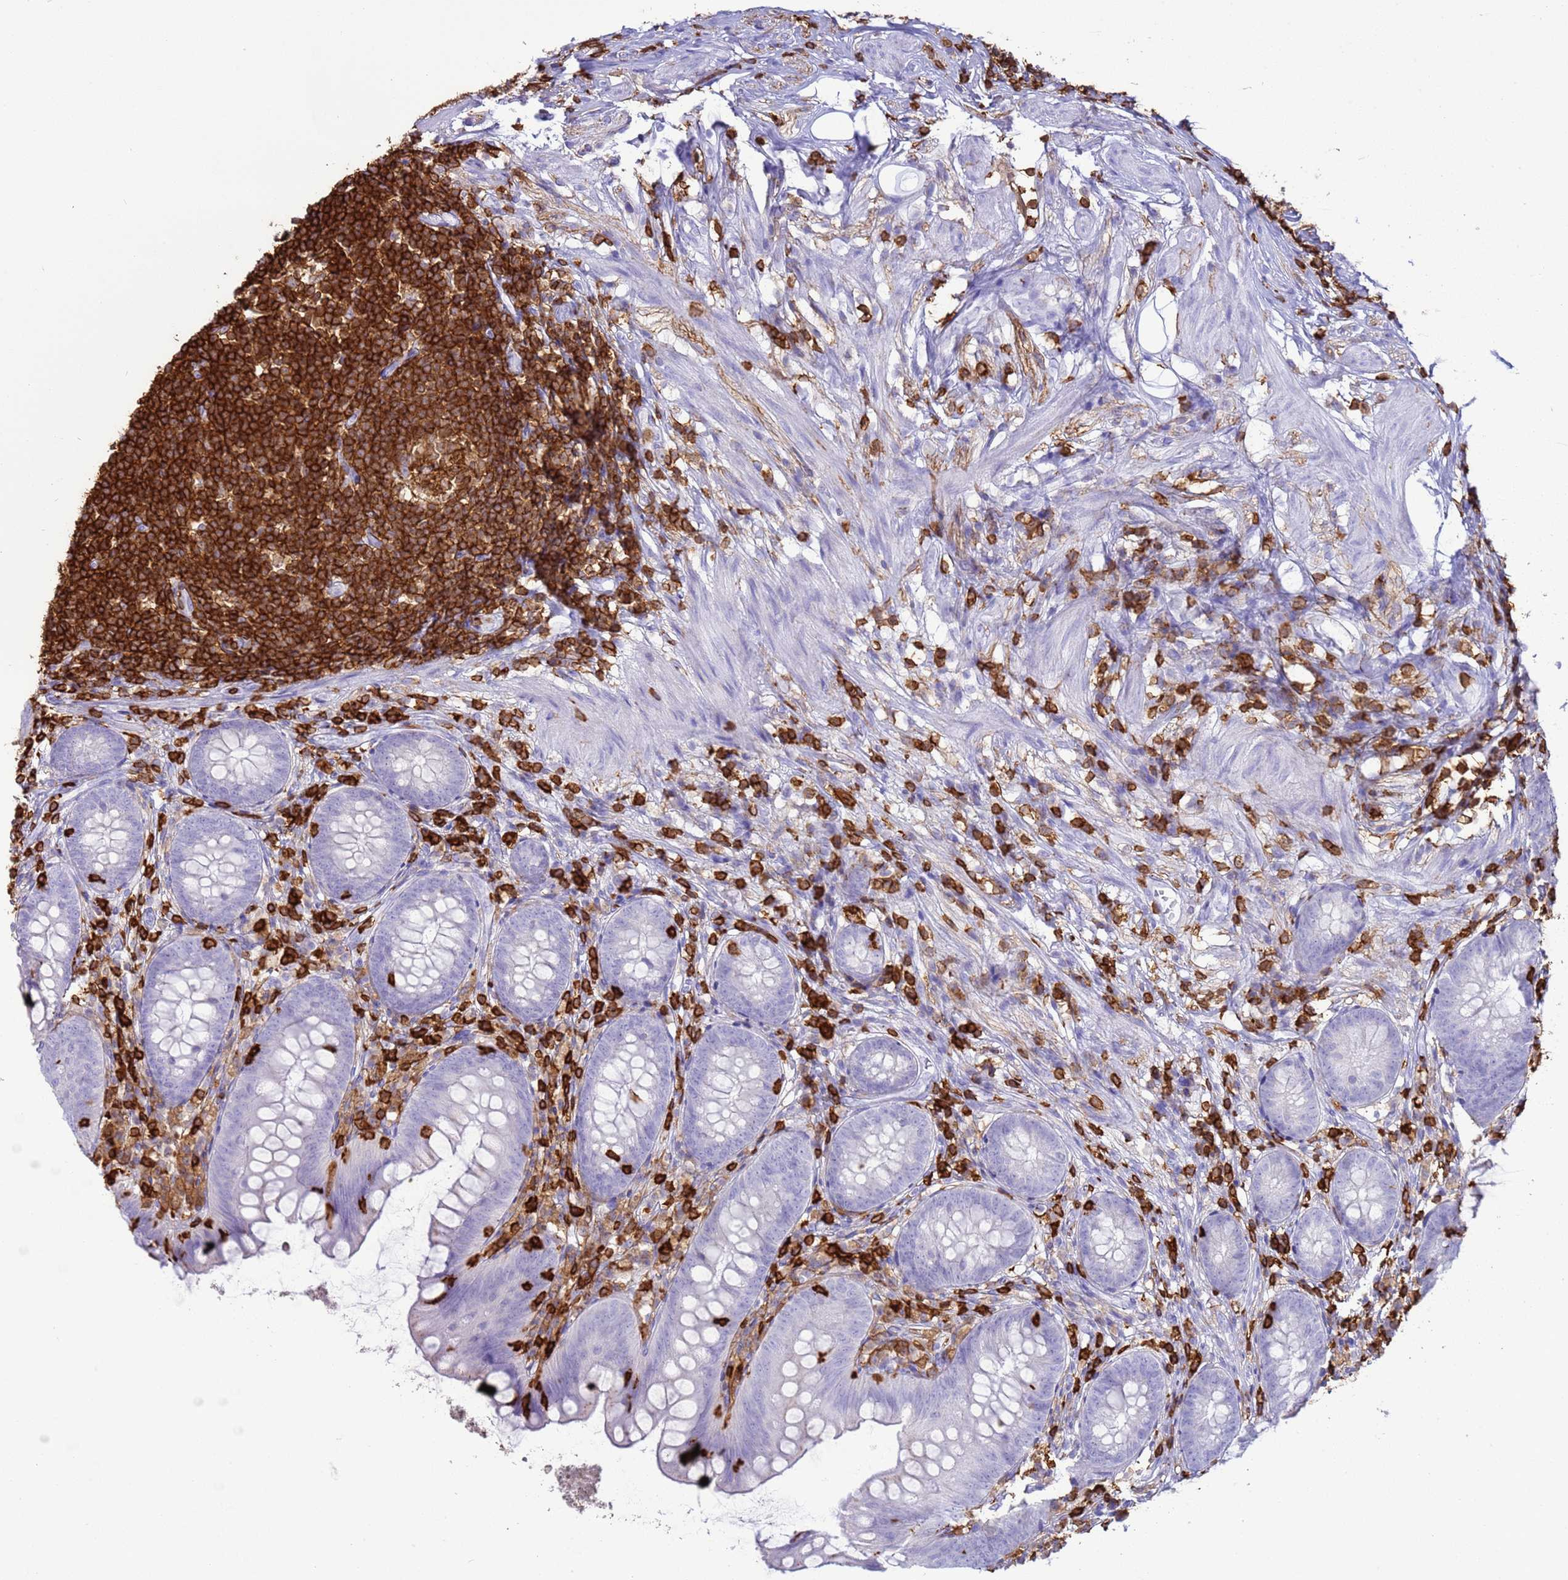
{"staining": {"intensity": "negative", "quantity": "none", "location": "none"}, "tissue": "appendix", "cell_type": "Glandular cells", "image_type": "normal", "snomed": [{"axis": "morphology", "description": "Normal tissue, NOS"}, {"axis": "topography", "description": "Appendix"}], "caption": "Normal appendix was stained to show a protein in brown. There is no significant positivity in glandular cells.", "gene": "IRF5", "patient": {"sex": "female", "age": 62}}